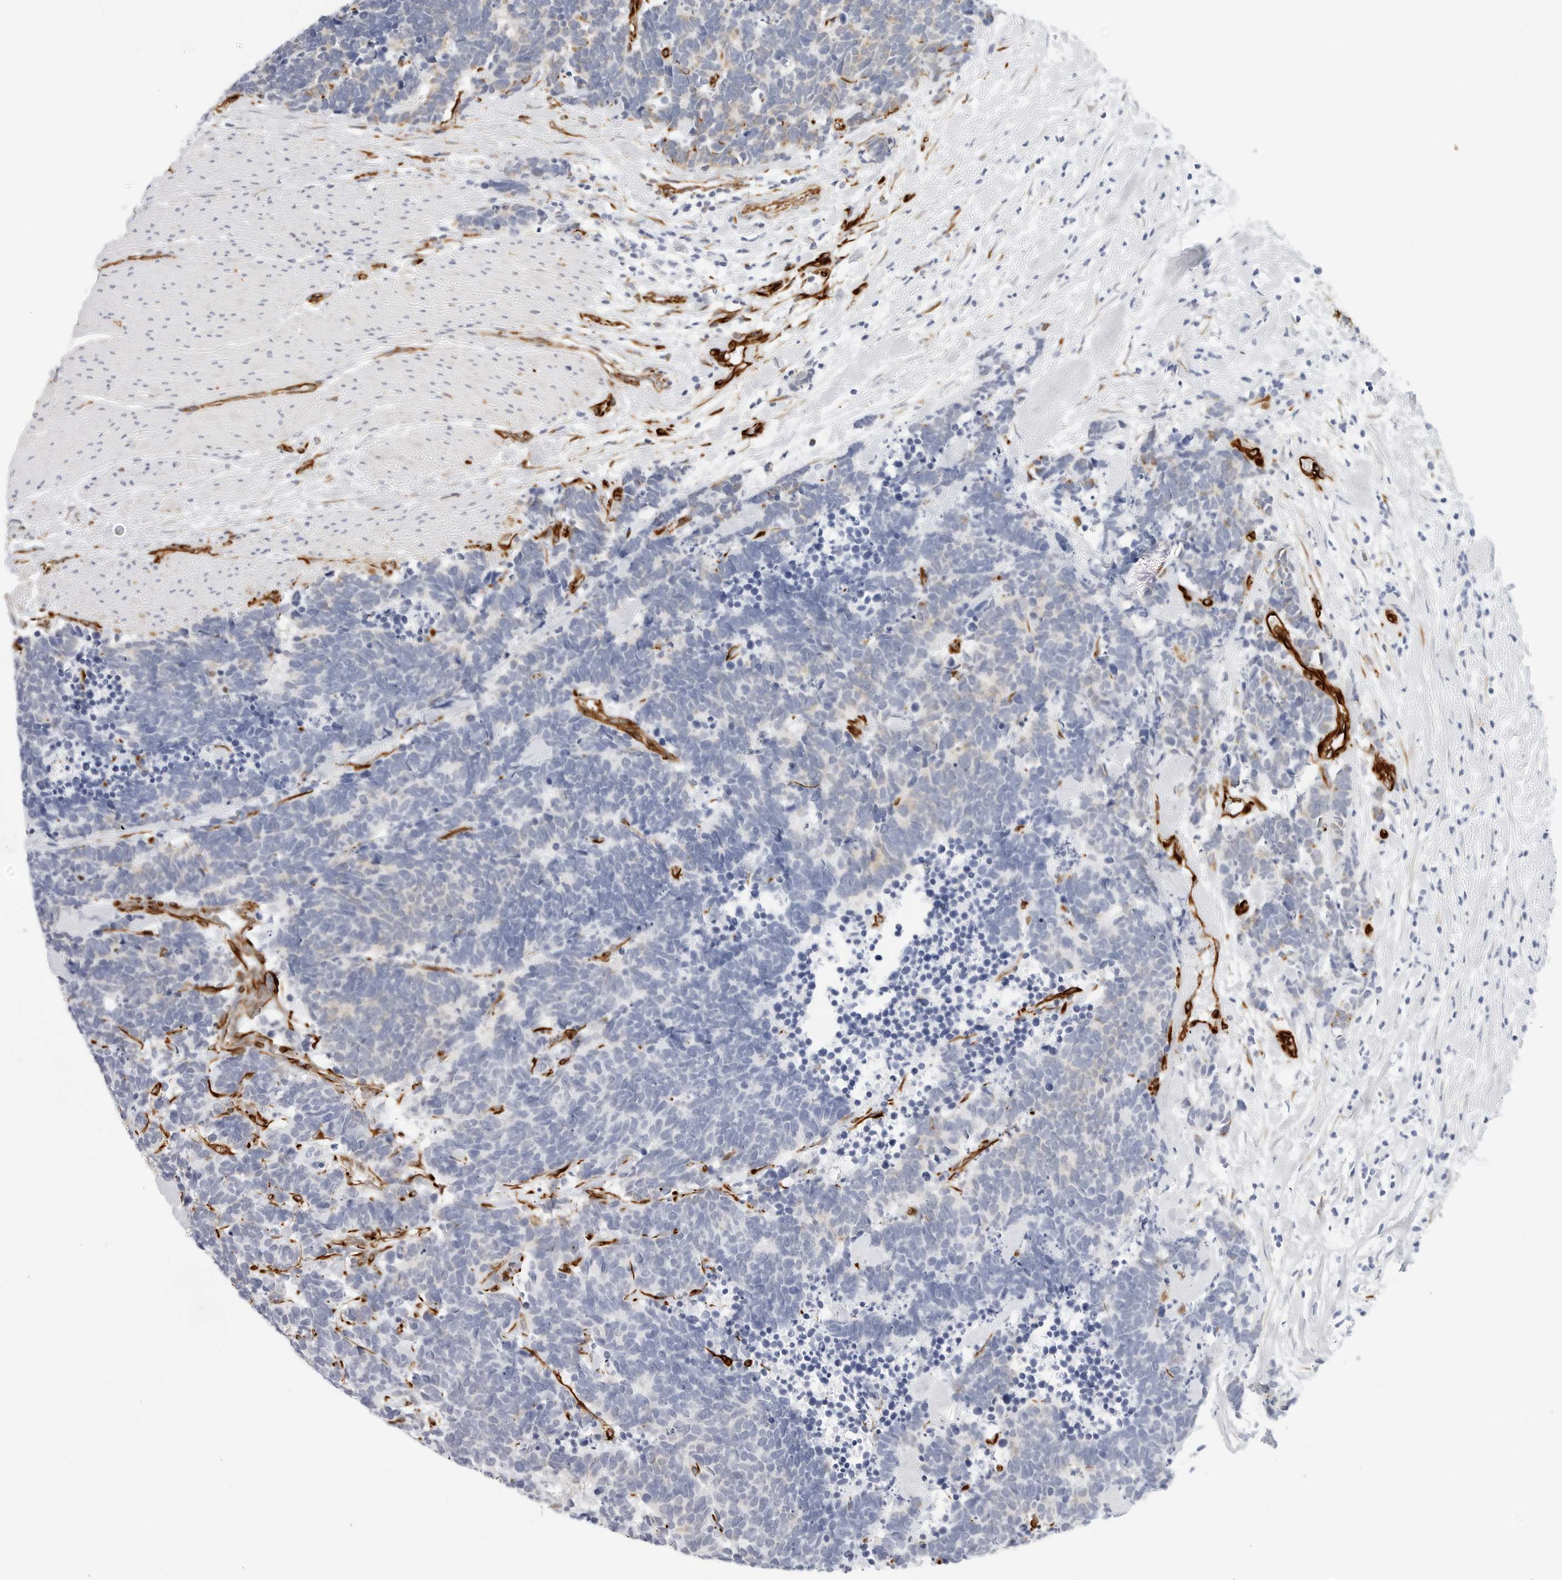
{"staining": {"intensity": "negative", "quantity": "none", "location": "none"}, "tissue": "carcinoid", "cell_type": "Tumor cells", "image_type": "cancer", "snomed": [{"axis": "morphology", "description": "Carcinoma, NOS"}, {"axis": "morphology", "description": "Carcinoid, malignant, NOS"}, {"axis": "topography", "description": "Urinary bladder"}], "caption": "Tumor cells show no significant protein expression in carcinoid (malignant).", "gene": "NES", "patient": {"sex": "male", "age": 57}}